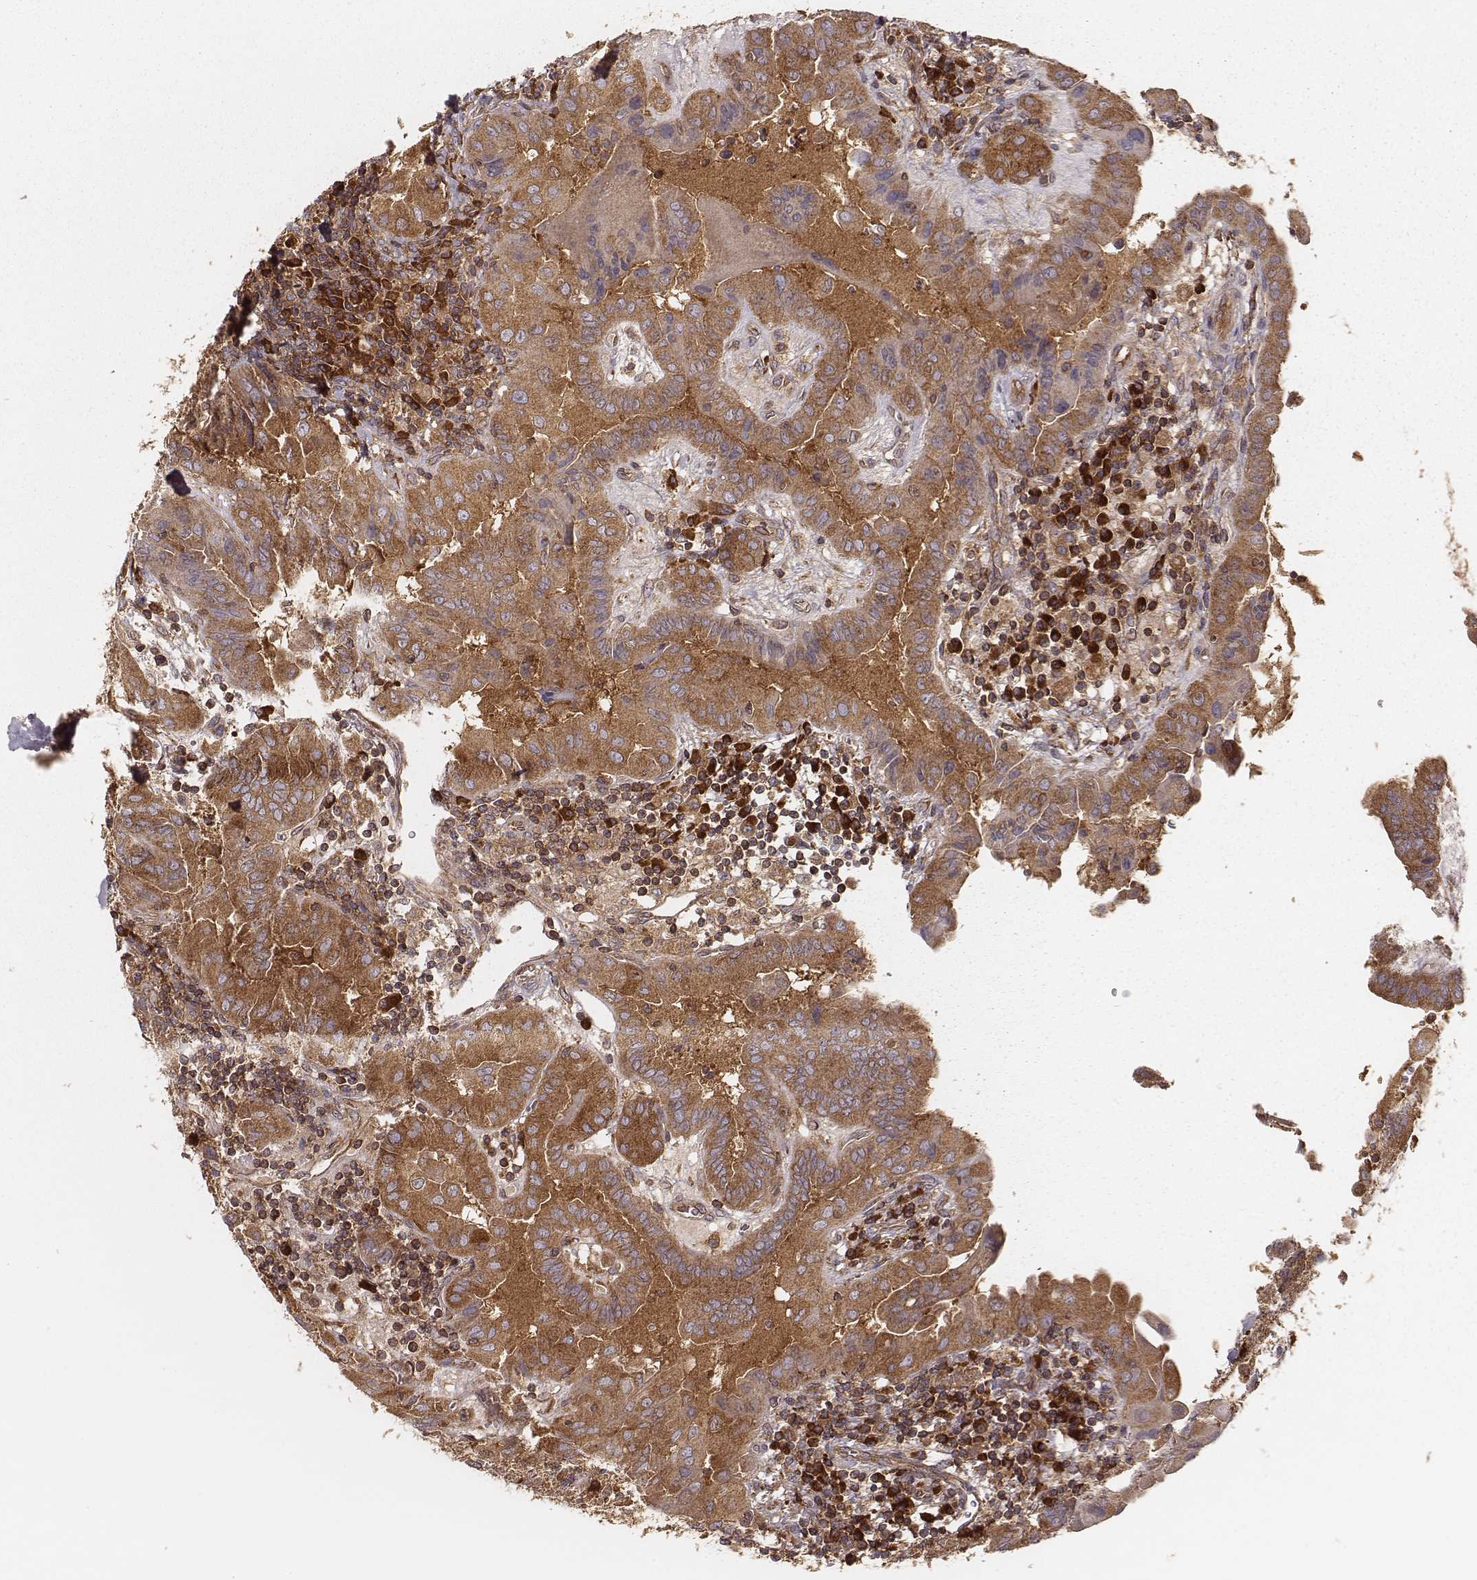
{"staining": {"intensity": "moderate", "quantity": ">75%", "location": "cytoplasmic/membranous"}, "tissue": "thyroid cancer", "cell_type": "Tumor cells", "image_type": "cancer", "snomed": [{"axis": "morphology", "description": "Papillary adenocarcinoma, NOS"}, {"axis": "topography", "description": "Thyroid gland"}], "caption": "Immunohistochemistry (IHC) of thyroid cancer (papillary adenocarcinoma) shows medium levels of moderate cytoplasmic/membranous expression in about >75% of tumor cells.", "gene": "CARS1", "patient": {"sex": "female", "age": 37}}